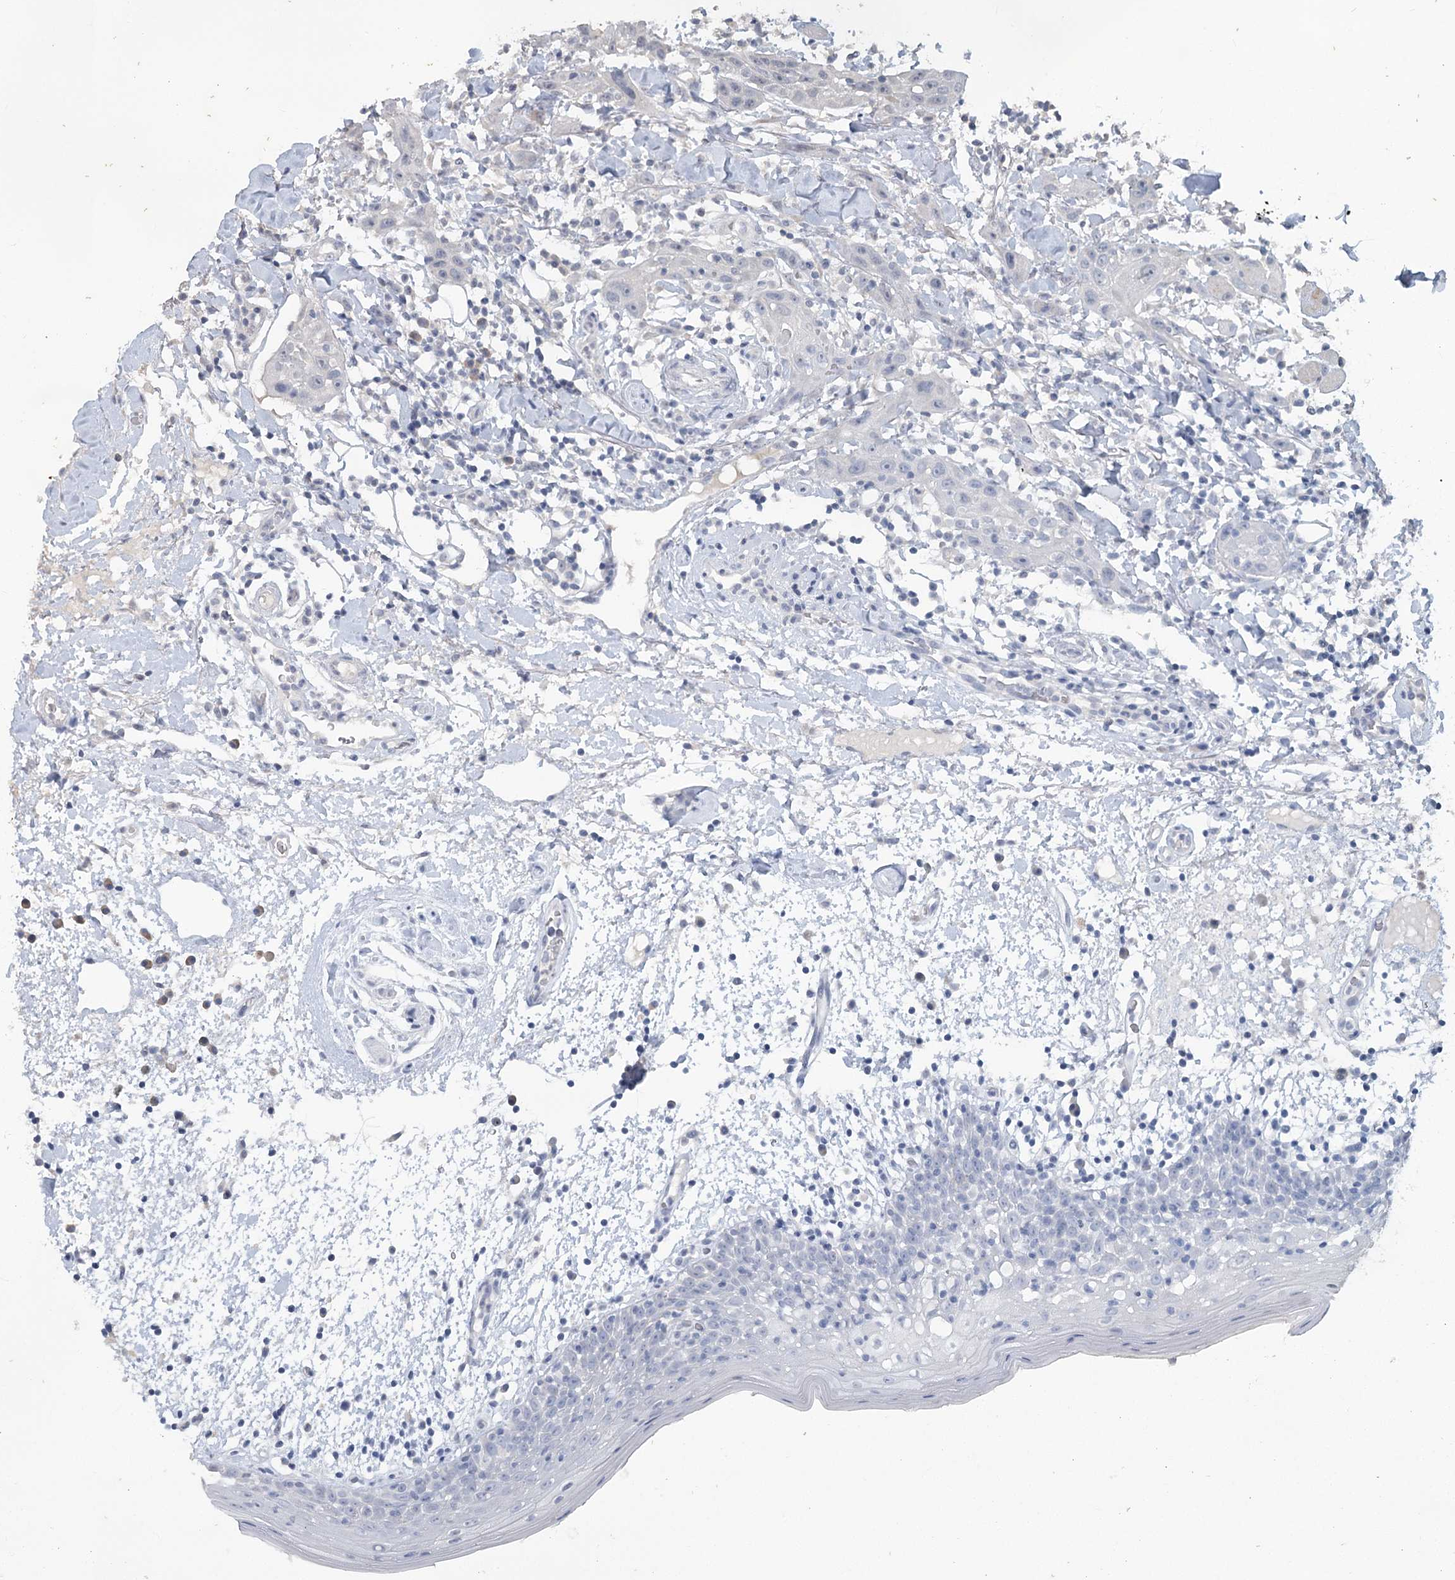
{"staining": {"intensity": "moderate", "quantity": "<25%", "location": "cytoplasmic/membranous"}, "tissue": "oral mucosa", "cell_type": "Squamous epithelial cells", "image_type": "normal", "snomed": [{"axis": "morphology", "description": "Normal tissue, NOS"}, {"axis": "morphology", "description": "Squamous cell carcinoma, NOS"}, {"axis": "topography", "description": "Skeletal muscle"}, {"axis": "topography", "description": "Oral tissue"}], "caption": "Human oral mucosa stained with a protein marker demonstrates moderate staining in squamous epithelial cells.", "gene": "SLC9A3", "patient": {"sex": "male", "age": 71}}